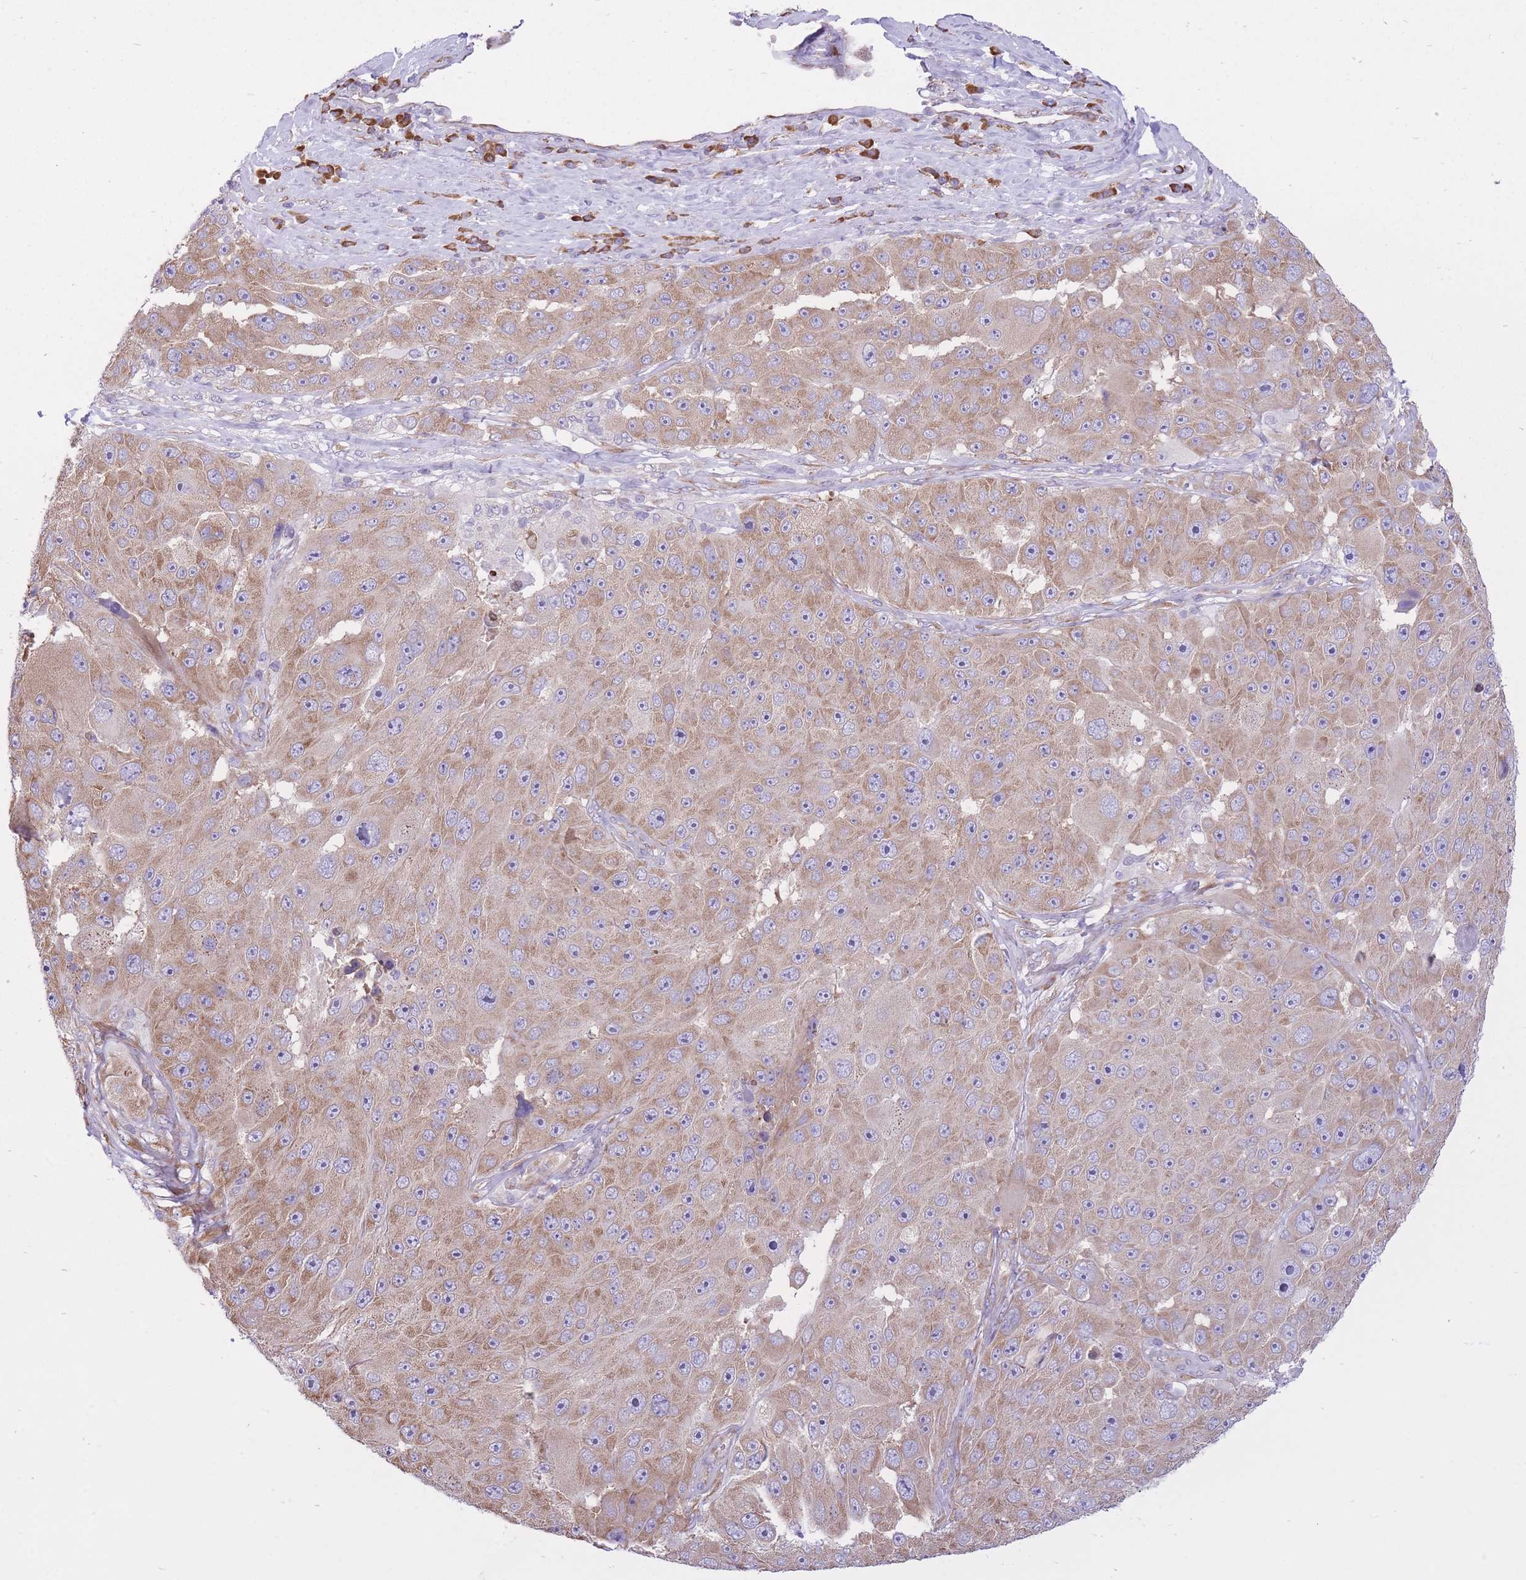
{"staining": {"intensity": "moderate", "quantity": ">75%", "location": "cytoplasmic/membranous"}, "tissue": "melanoma", "cell_type": "Tumor cells", "image_type": "cancer", "snomed": [{"axis": "morphology", "description": "Malignant melanoma, Metastatic site"}, {"axis": "topography", "description": "Lymph node"}], "caption": "Human malignant melanoma (metastatic site) stained for a protein (brown) shows moderate cytoplasmic/membranous positive positivity in about >75% of tumor cells.", "gene": "ZNF501", "patient": {"sex": "male", "age": 62}}